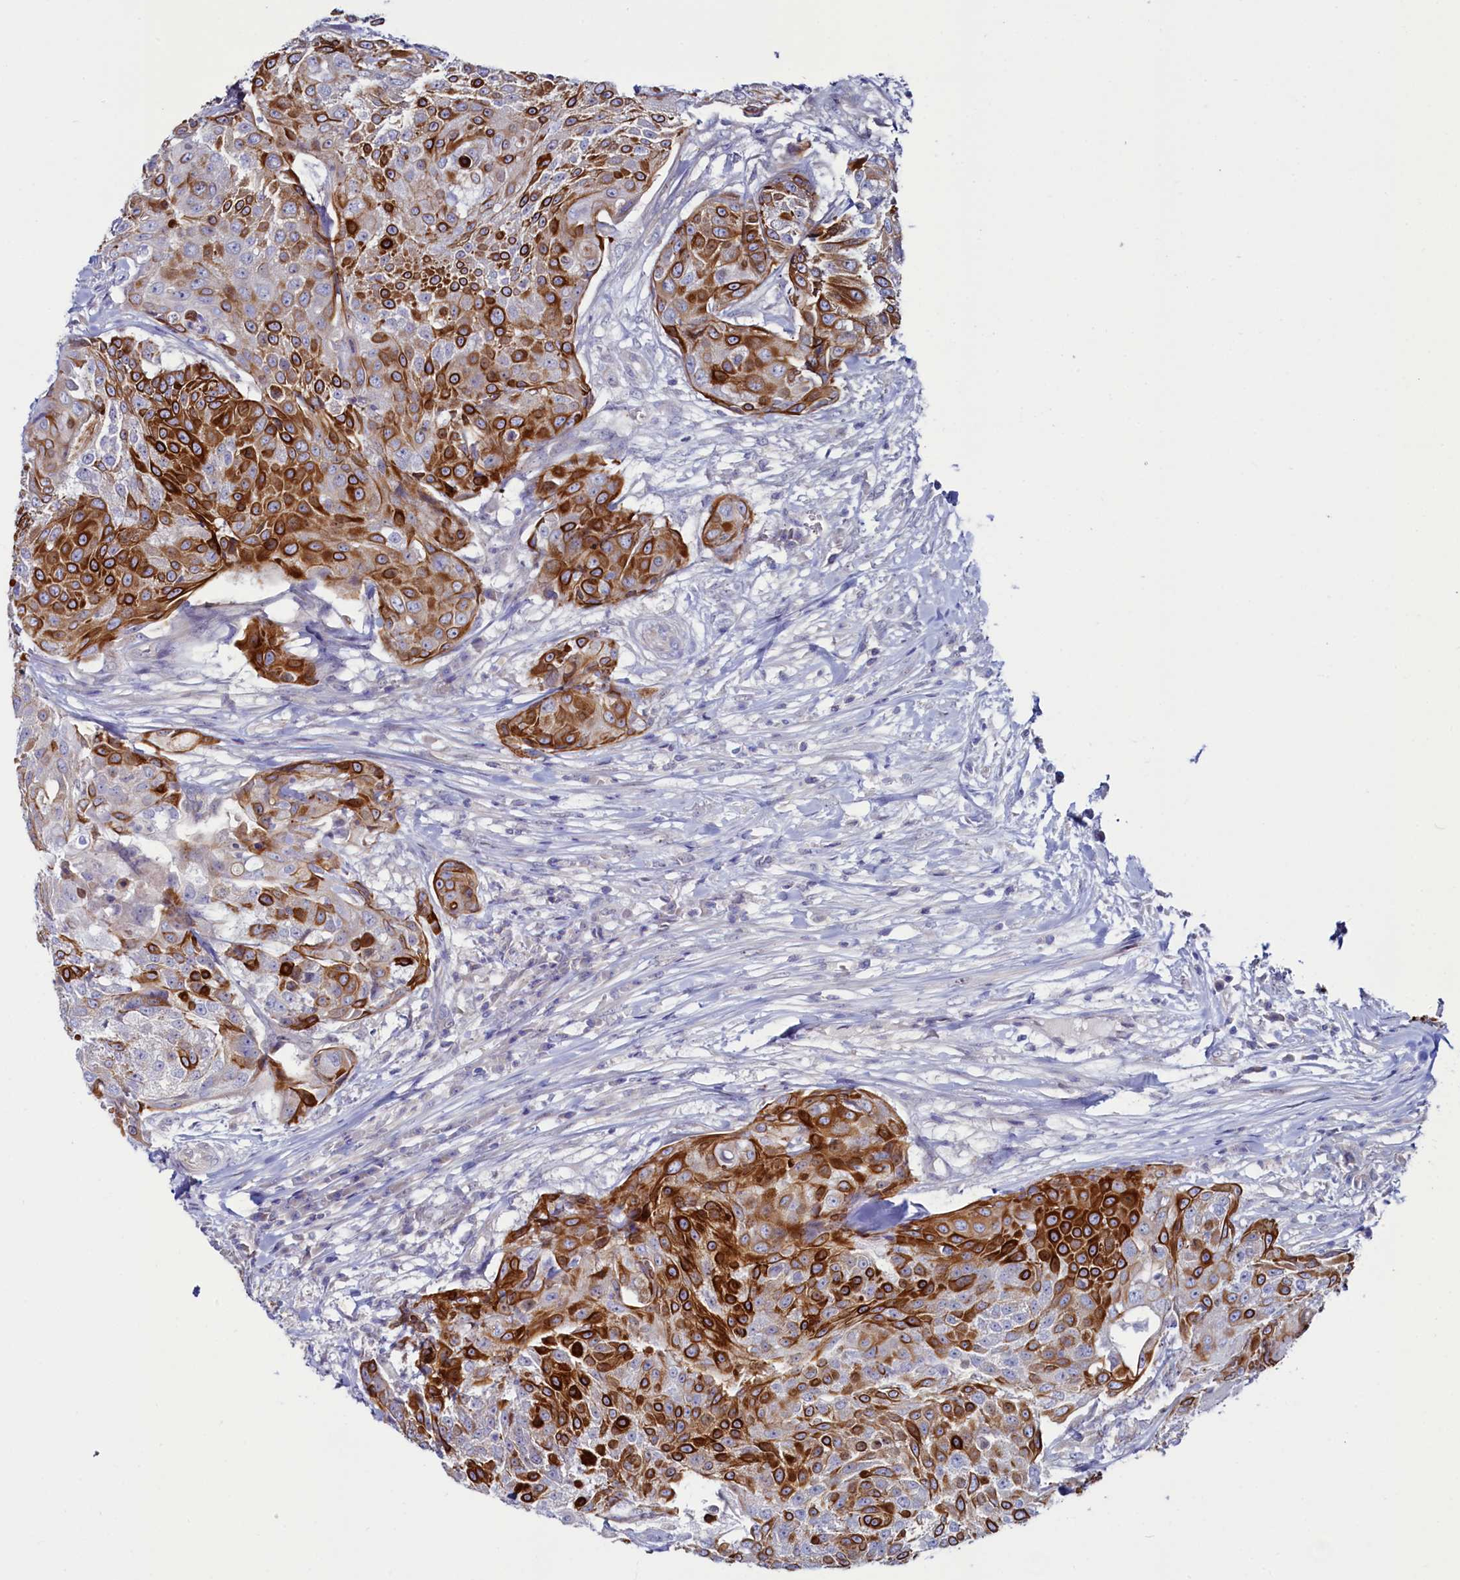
{"staining": {"intensity": "strong", "quantity": ">75%", "location": "cytoplasmic/membranous"}, "tissue": "urothelial cancer", "cell_type": "Tumor cells", "image_type": "cancer", "snomed": [{"axis": "morphology", "description": "Urothelial carcinoma, High grade"}, {"axis": "topography", "description": "Urinary bladder"}], "caption": "DAB (3,3'-diaminobenzidine) immunohistochemical staining of human urothelial cancer demonstrates strong cytoplasmic/membranous protein positivity in about >75% of tumor cells.", "gene": "ASTE1", "patient": {"sex": "female", "age": 63}}